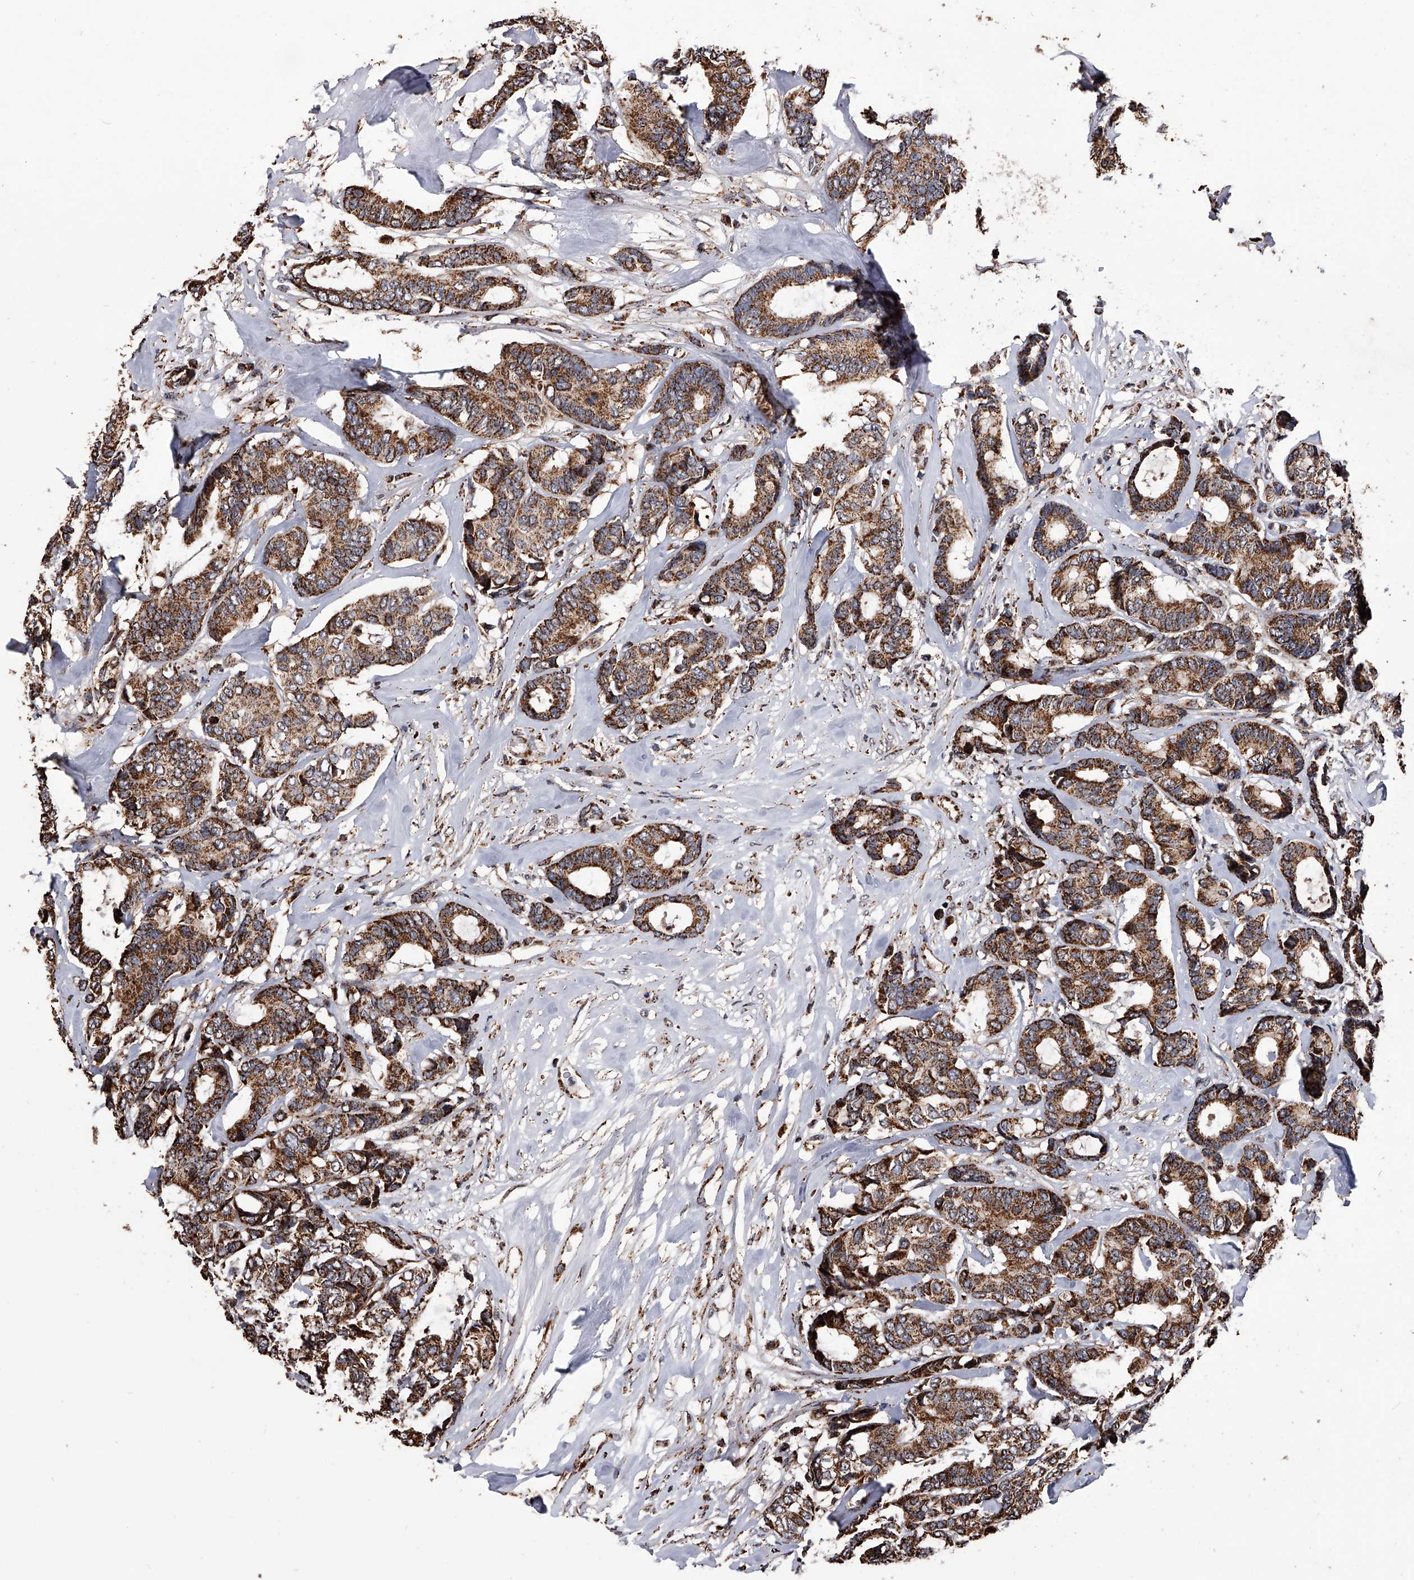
{"staining": {"intensity": "moderate", "quantity": ">75%", "location": "cytoplasmic/membranous"}, "tissue": "breast cancer", "cell_type": "Tumor cells", "image_type": "cancer", "snomed": [{"axis": "morphology", "description": "Duct carcinoma"}, {"axis": "topography", "description": "Breast"}], "caption": "Intraductal carcinoma (breast) stained for a protein (brown) shows moderate cytoplasmic/membranous positive expression in about >75% of tumor cells.", "gene": "SMPDL3A", "patient": {"sex": "female", "age": 87}}